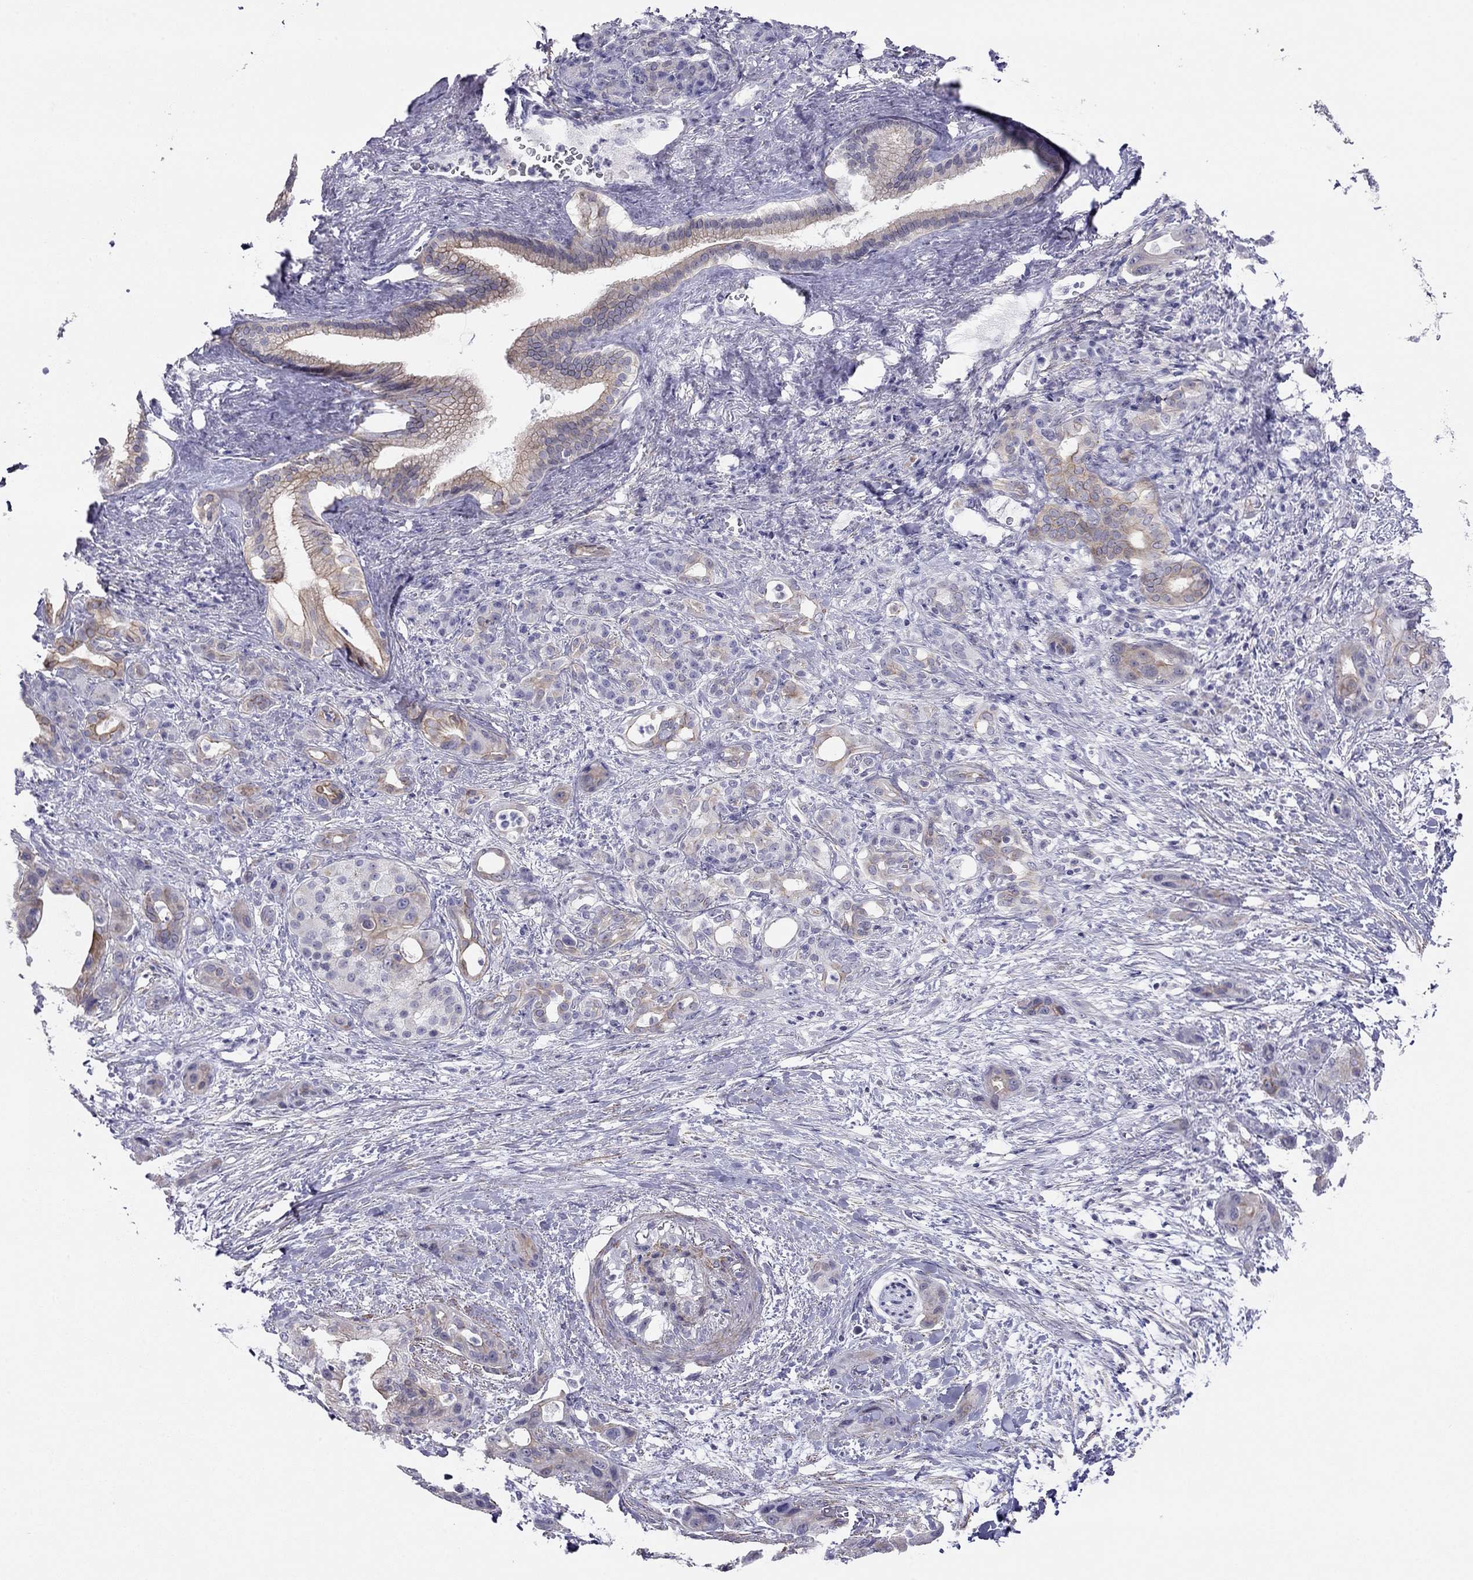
{"staining": {"intensity": "moderate", "quantity": "25%-75%", "location": "cytoplasmic/membranous"}, "tissue": "pancreatic cancer", "cell_type": "Tumor cells", "image_type": "cancer", "snomed": [{"axis": "morphology", "description": "Adenocarcinoma, NOS"}, {"axis": "topography", "description": "Pancreas"}], "caption": "This image displays immunohistochemistry staining of human pancreatic adenocarcinoma, with medium moderate cytoplasmic/membranous expression in approximately 25%-75% of tumor cells.", "gene": "MYMX", "patient": {"sex": "male", "age": 71}}